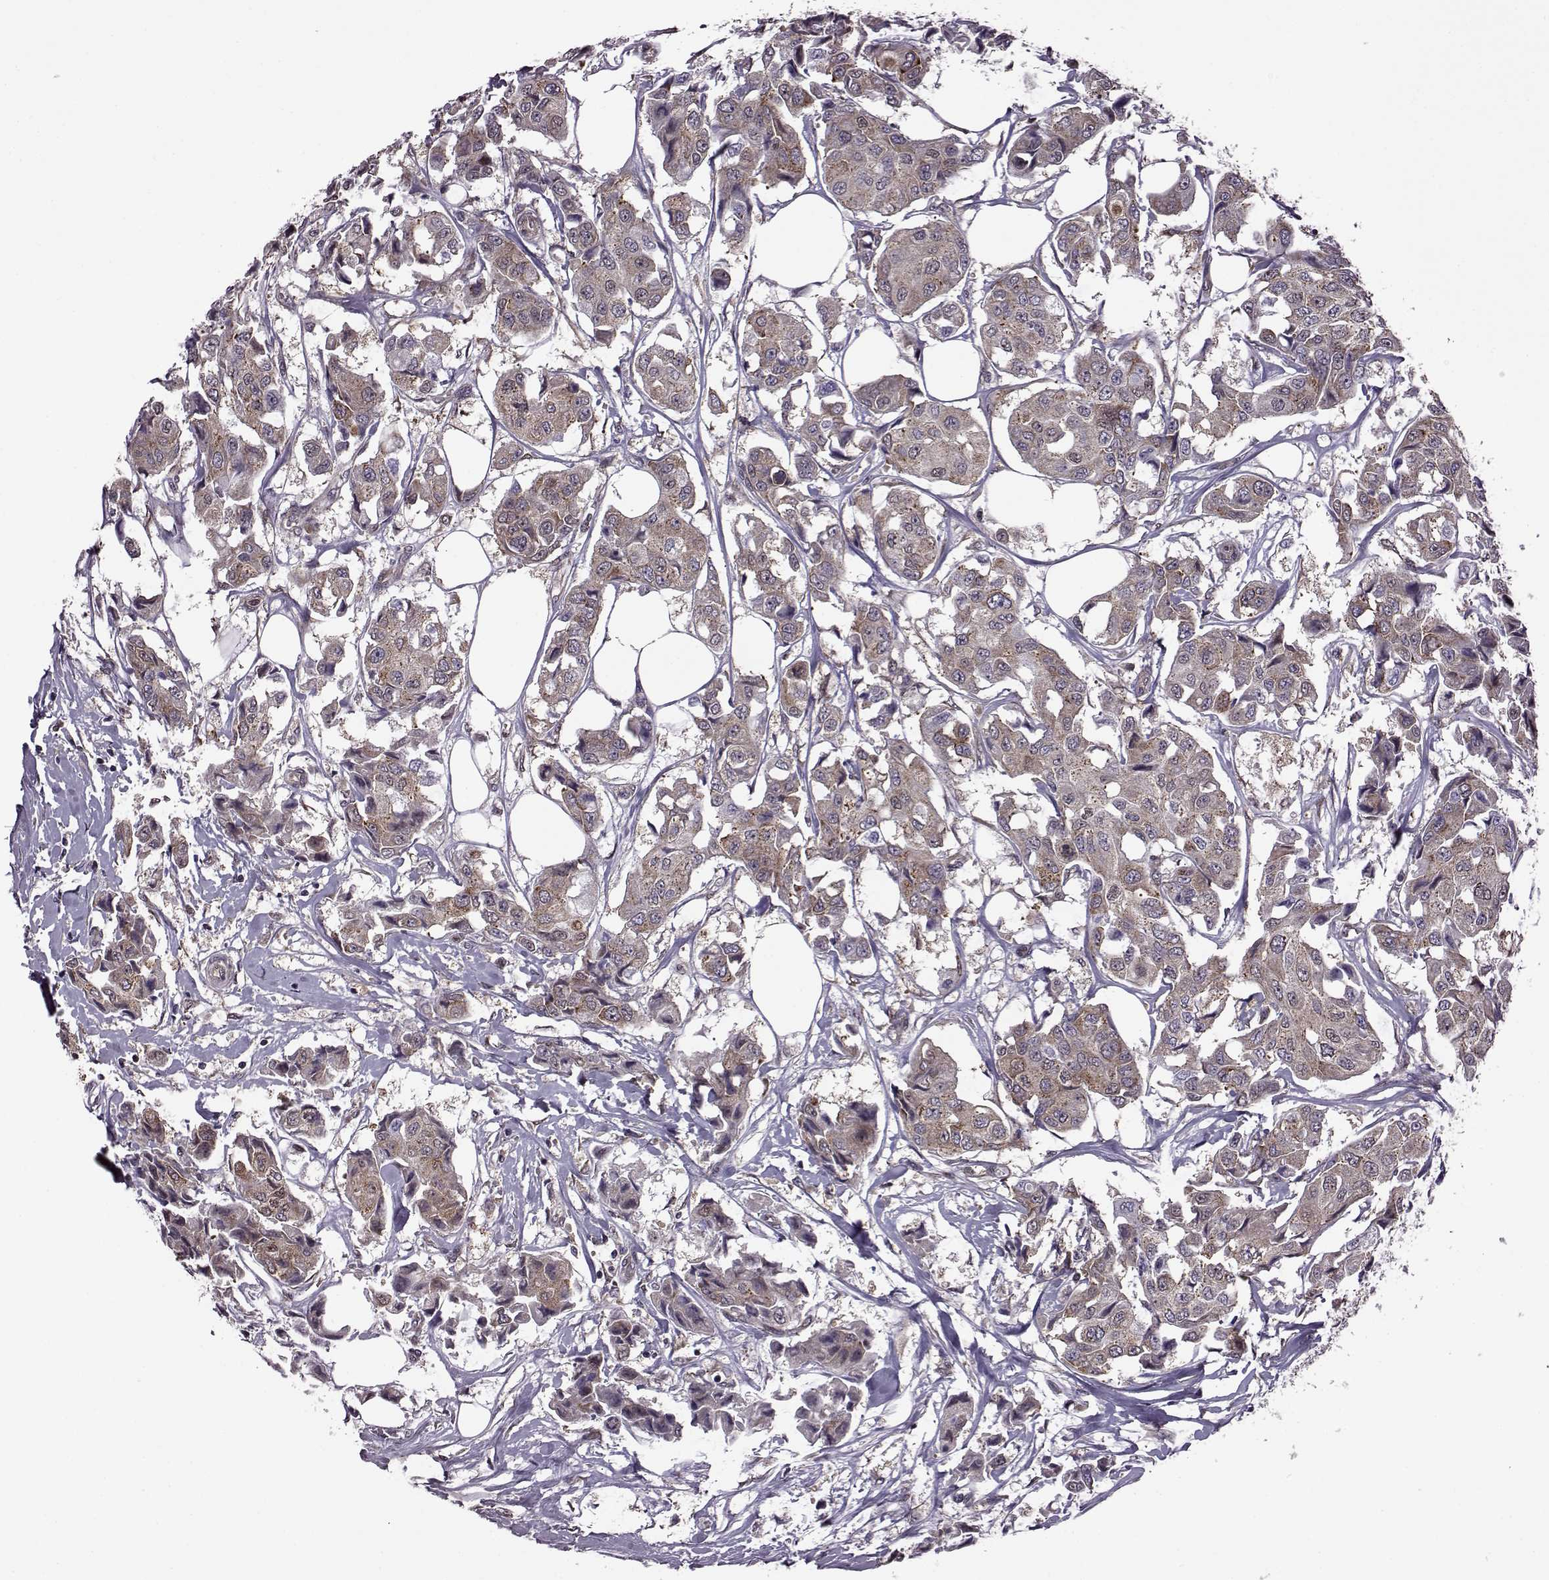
{"staining": {"intensity": "moderate", "quantity": "<25%", "location": "cytoplasmic/membranous"}, "tissue": "breast cancer", "cell_type": "Tumor cells", "image_type": "cancer", "snomed": [{"axis": "morphology", "description": "Duct carcinoma"}, {"axis": "topography", "description": "Breast"}, {"axis": "topography", "description": "Lymph node"}], "caption": "An image of human breast cancer (intraductal carcinoma) stained for a protein demonstrates moderate cytoplasmic/membranous brown staining in tumor cells.", "gene": "URI1", "patient": {"sex": "female", "age": 80}}